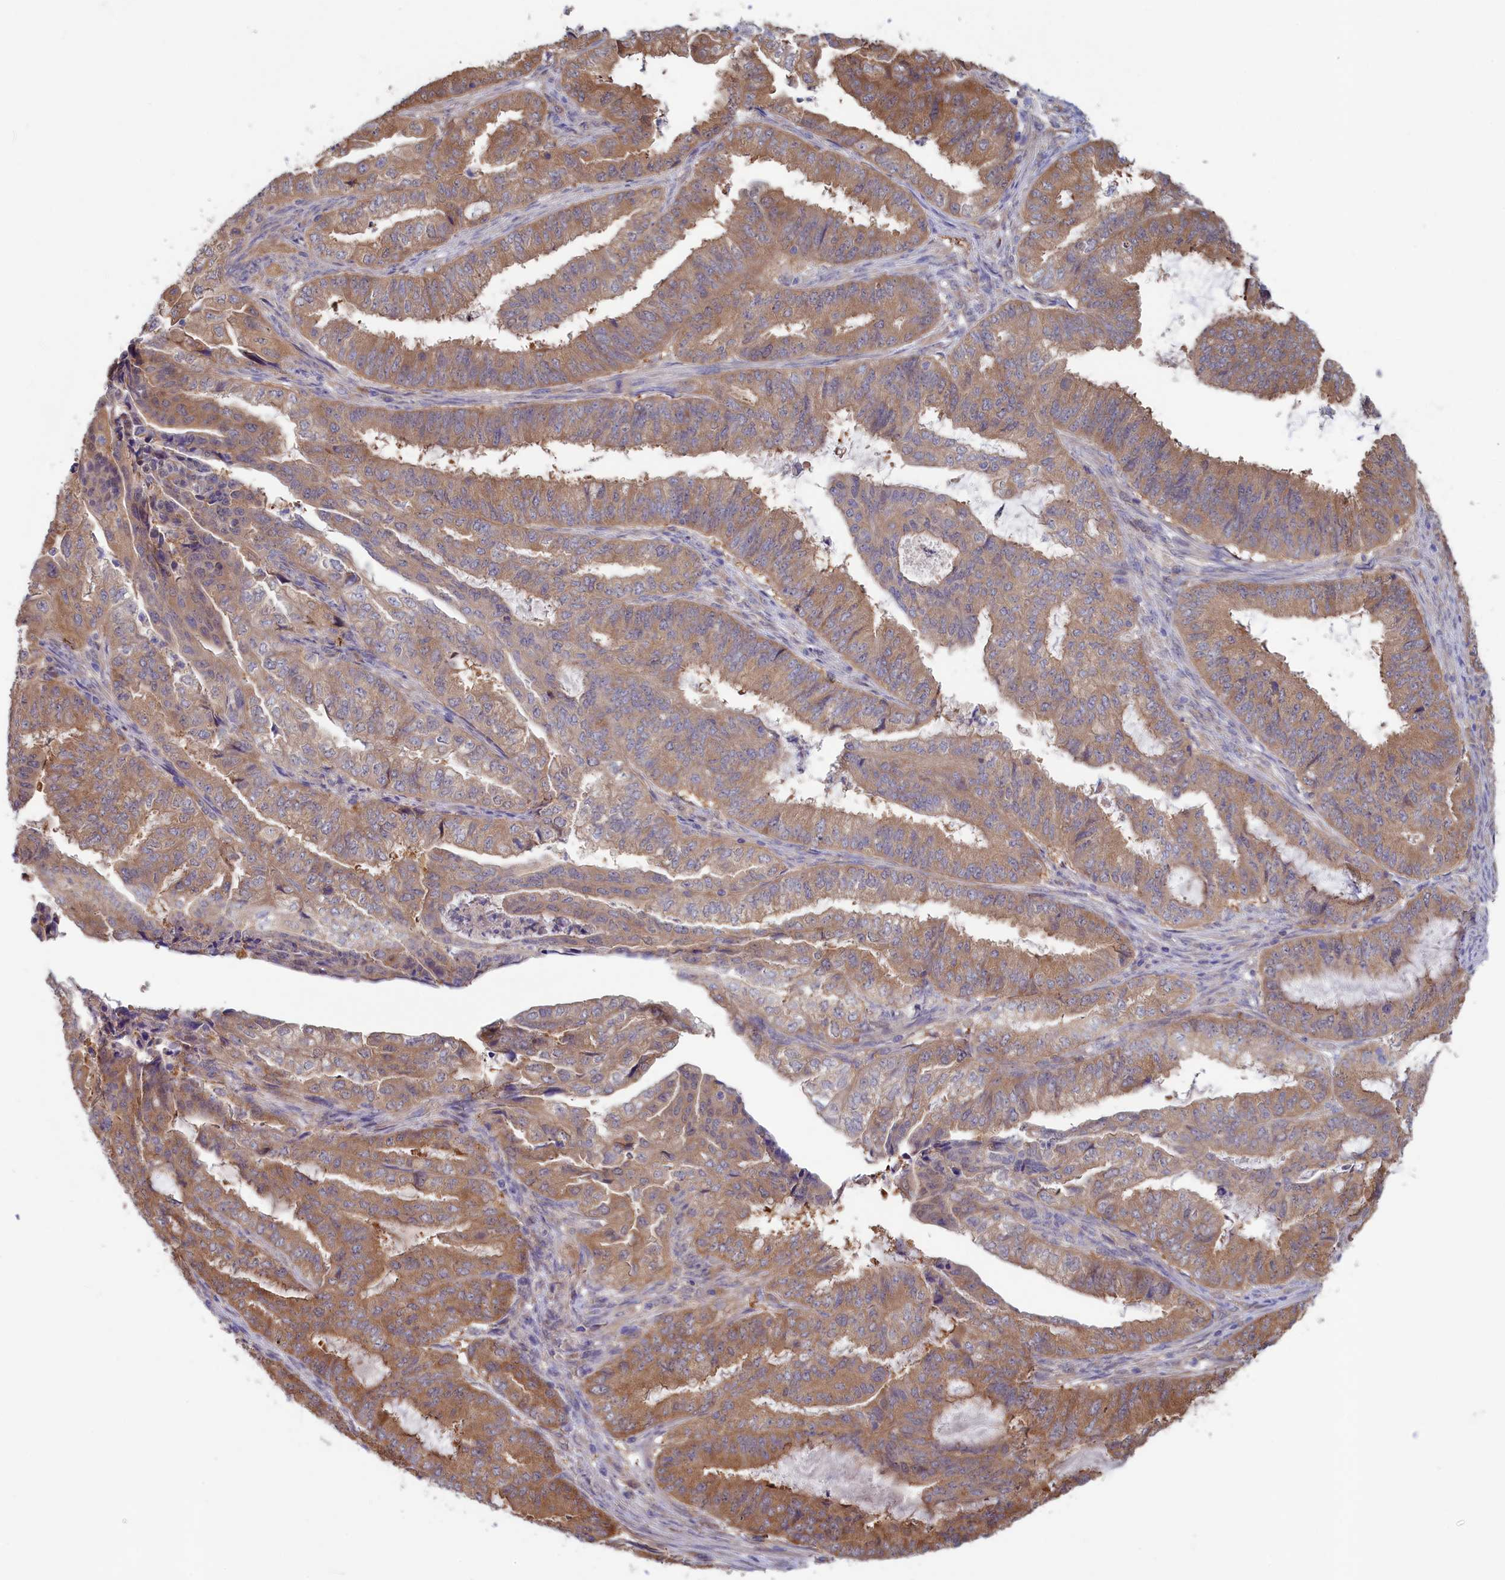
{"staining": {"intensity": "moderate", "quantity": ">75%", "location": "cytoplasmic/membranous"}, "tissue": "endometrial cancer", "cell_type": "Tumor cells", "image_type": "cancer", "snomed": [{"axis": "morphology", "description": "Adenocarcinoma, NOS"}, {"axis": "topography", "description": "Endometrium"}], "caption": "Endometrial cancer (adenocarcinoma) stained with a brown dye displays moderate cytoplasmic/membranous positive staining in approximately >75% of tumor cells.", "gene": "SYNDIG1L", "patient": {"sex": "female", "age": 51}}